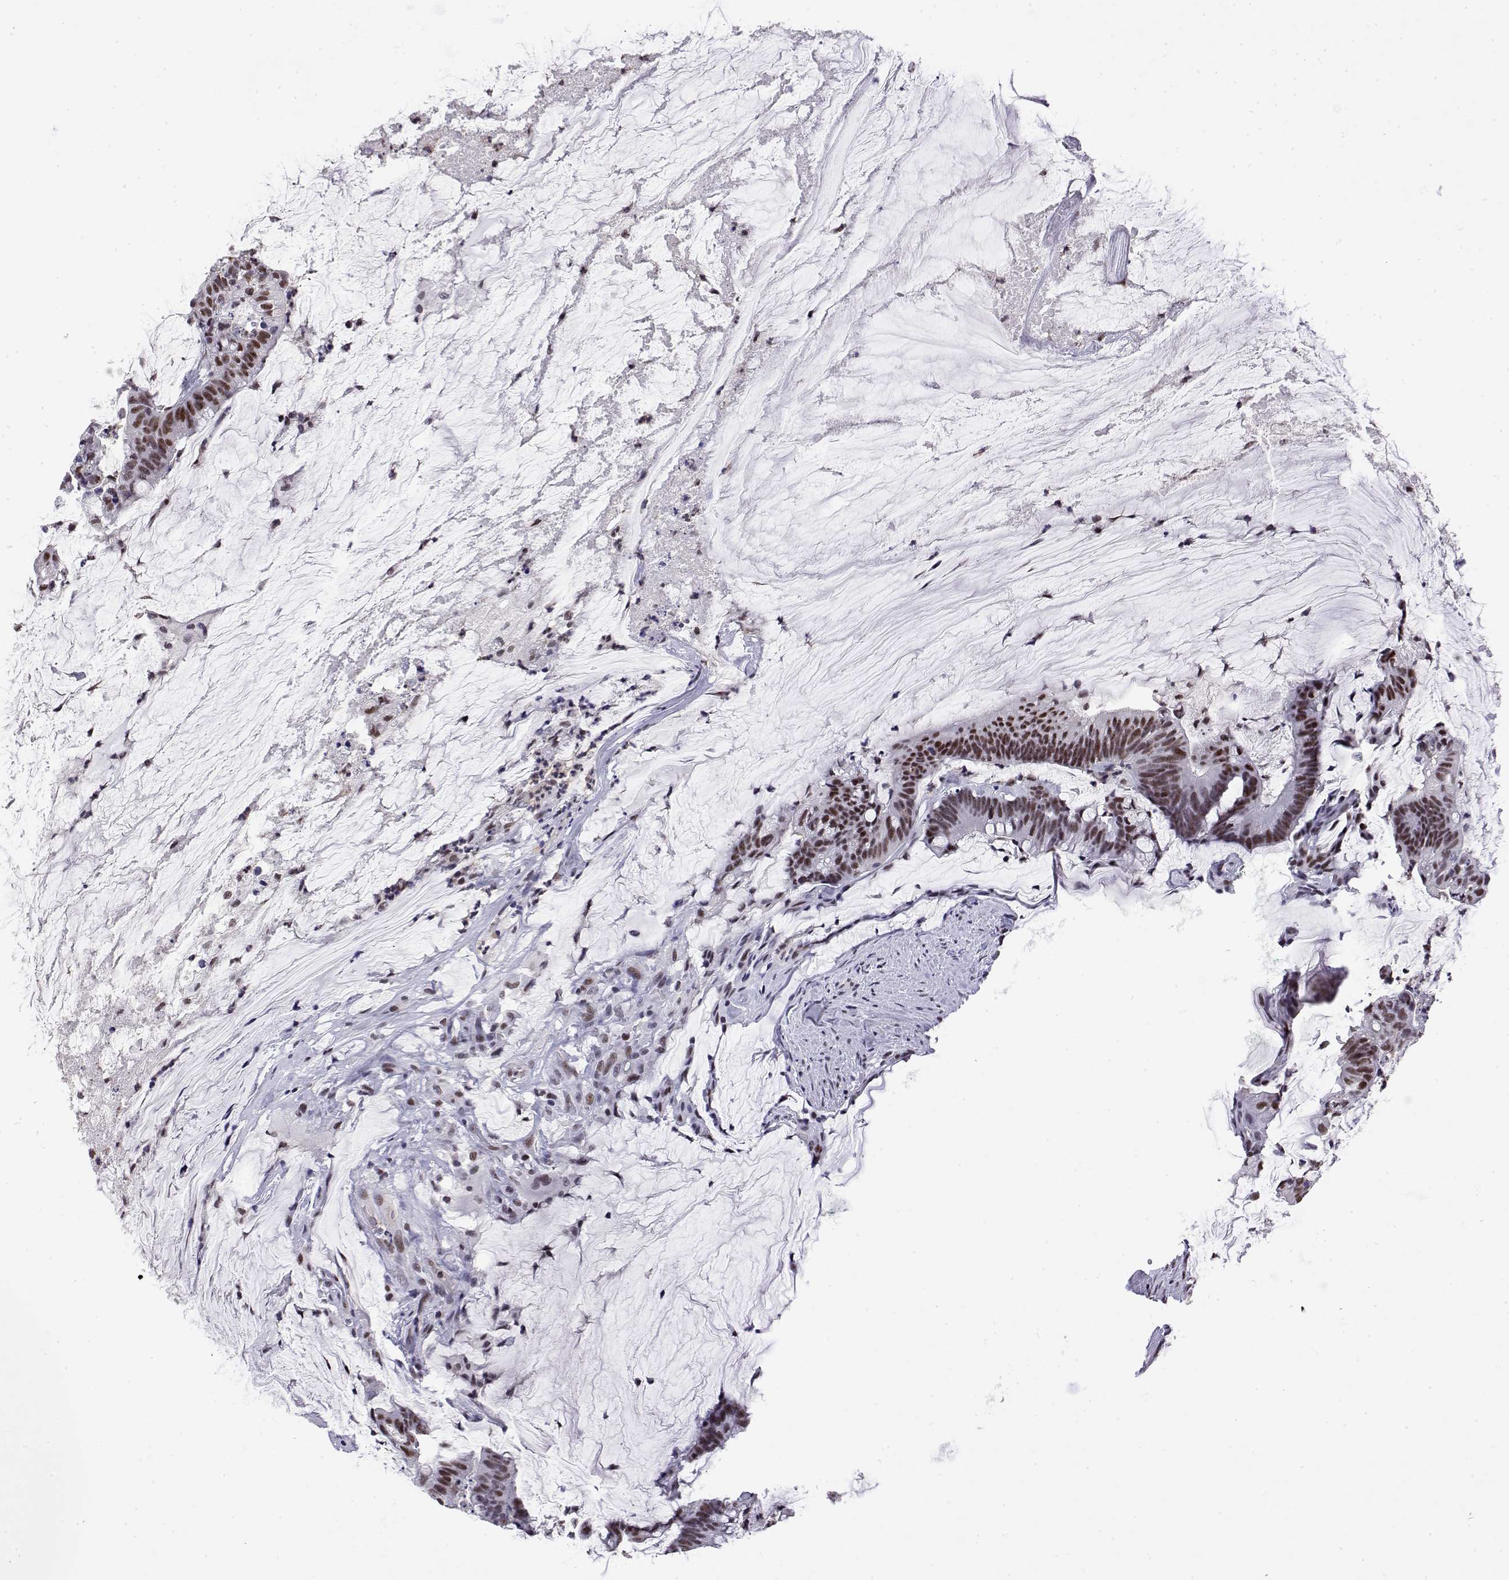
{"staining": {"intensity": "moderate", "quantity": ">75%", "location": "nuclear"}, "tissue": "colorectal cancer", "cell_type": "Tumor cells", "image_type": "cancer", "snomed": [{"axis": "morphology", "description": "Adenocarcinoma, NOS"}, {"axis": "topography", "description": "Colon"}], "caption": "This photomicrograph shows immunohistochemistry staining of colorectal adenocarcinoma, with medium moderate nuclear expression in approximately >75% of tumor cells.", "gene": "POLDIP3", "patient": {"sex": "male", "age": 62}}